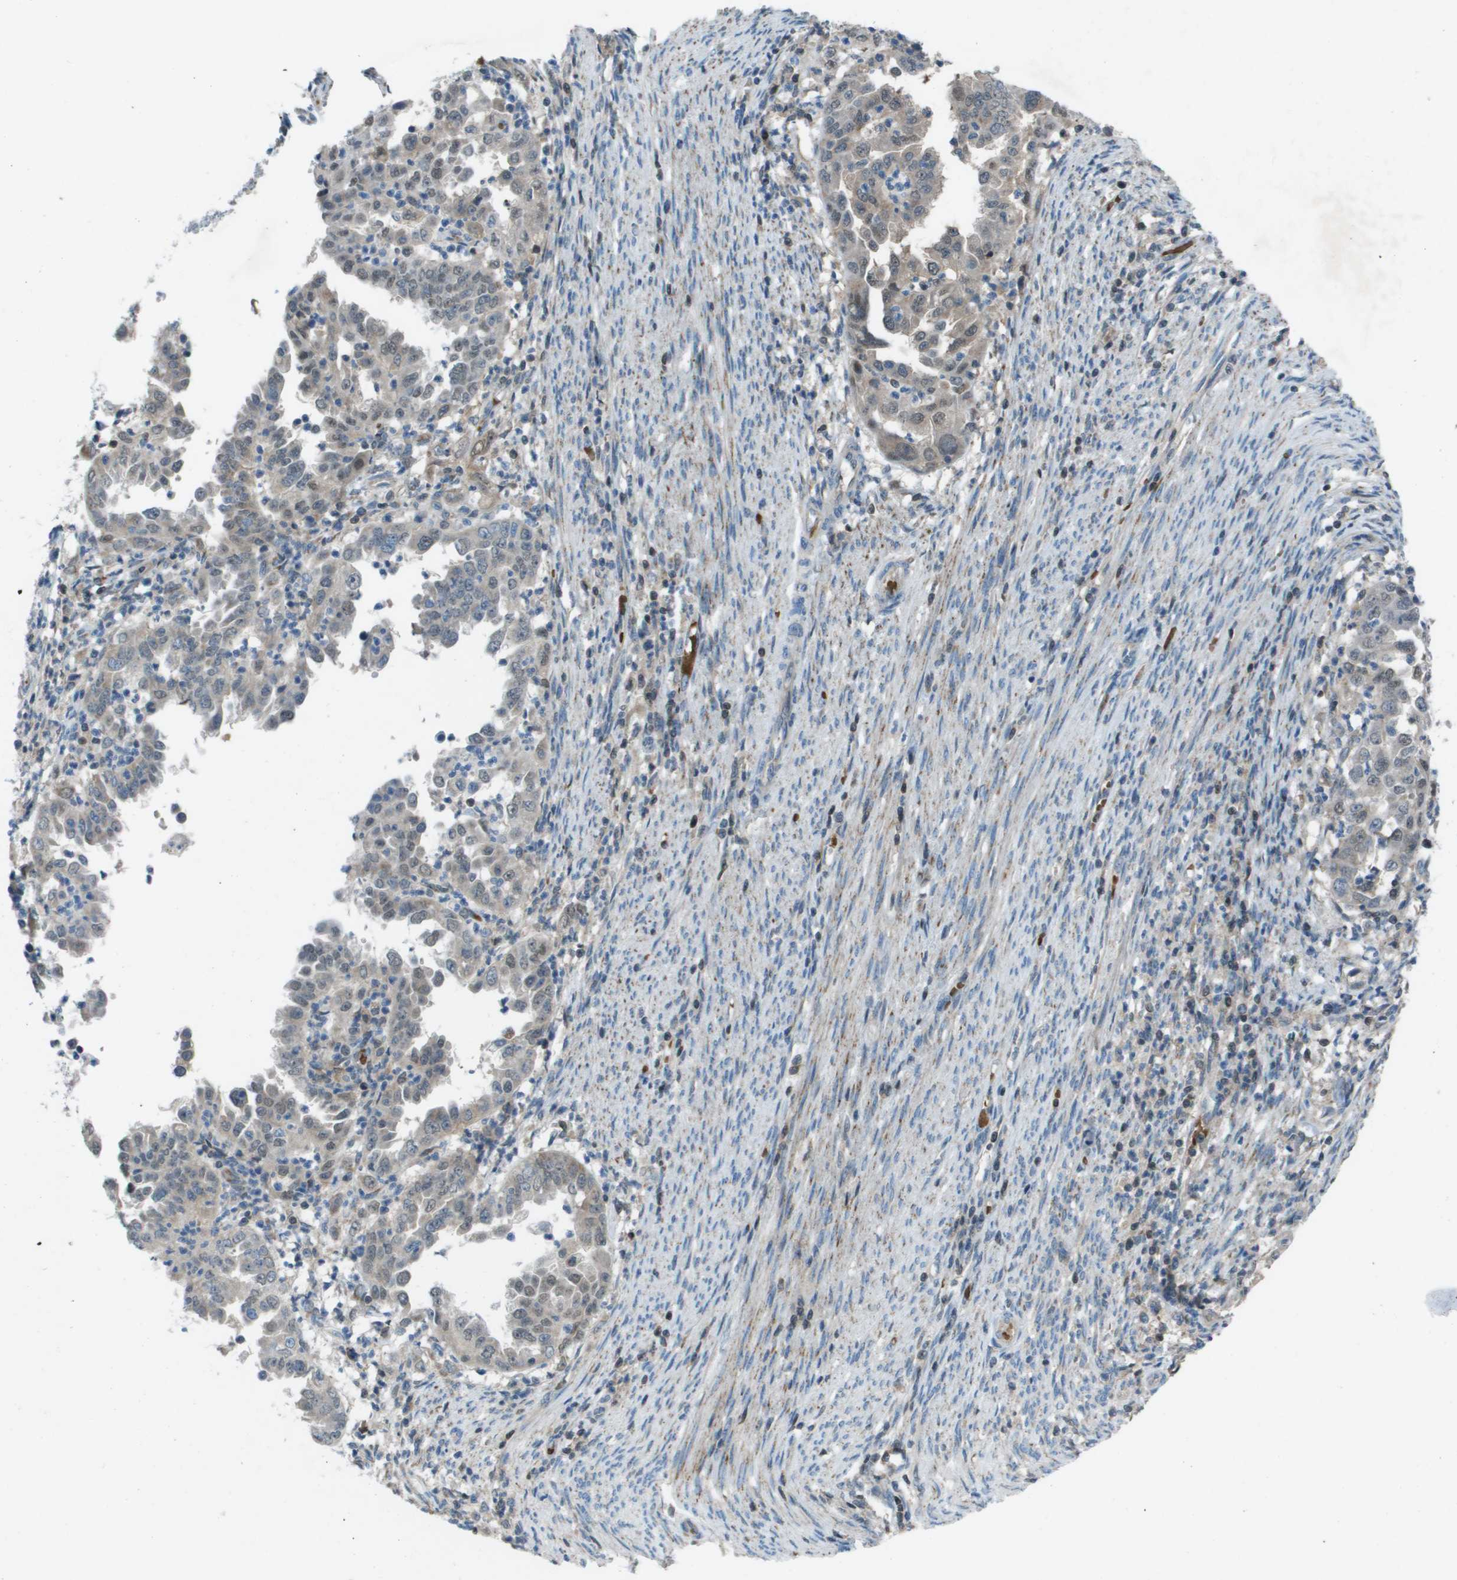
{"staining": {"intensity": "weak", "quantity": ">75%", "location": "cytoplasmic/membranous,nuclear"}, "tissue": "endometrial cancer", "cell_type": "Tumor cells", "image_type": "cancer", "snomed": [{"axis": "morphology", "description": "Adenocarcinoma, NOS"}, {"axis": "topography", "description": "Endometrium"}], "caption": "A low amount of weak cytoplasmic/membranous and nuclear positivity is appreciated in approximately >75% of tumor cells in endometrial cancer (adenocarcinoma) tissue.", "gene": "CAMK4", "patient": {"sex": "female", "age": 85}}